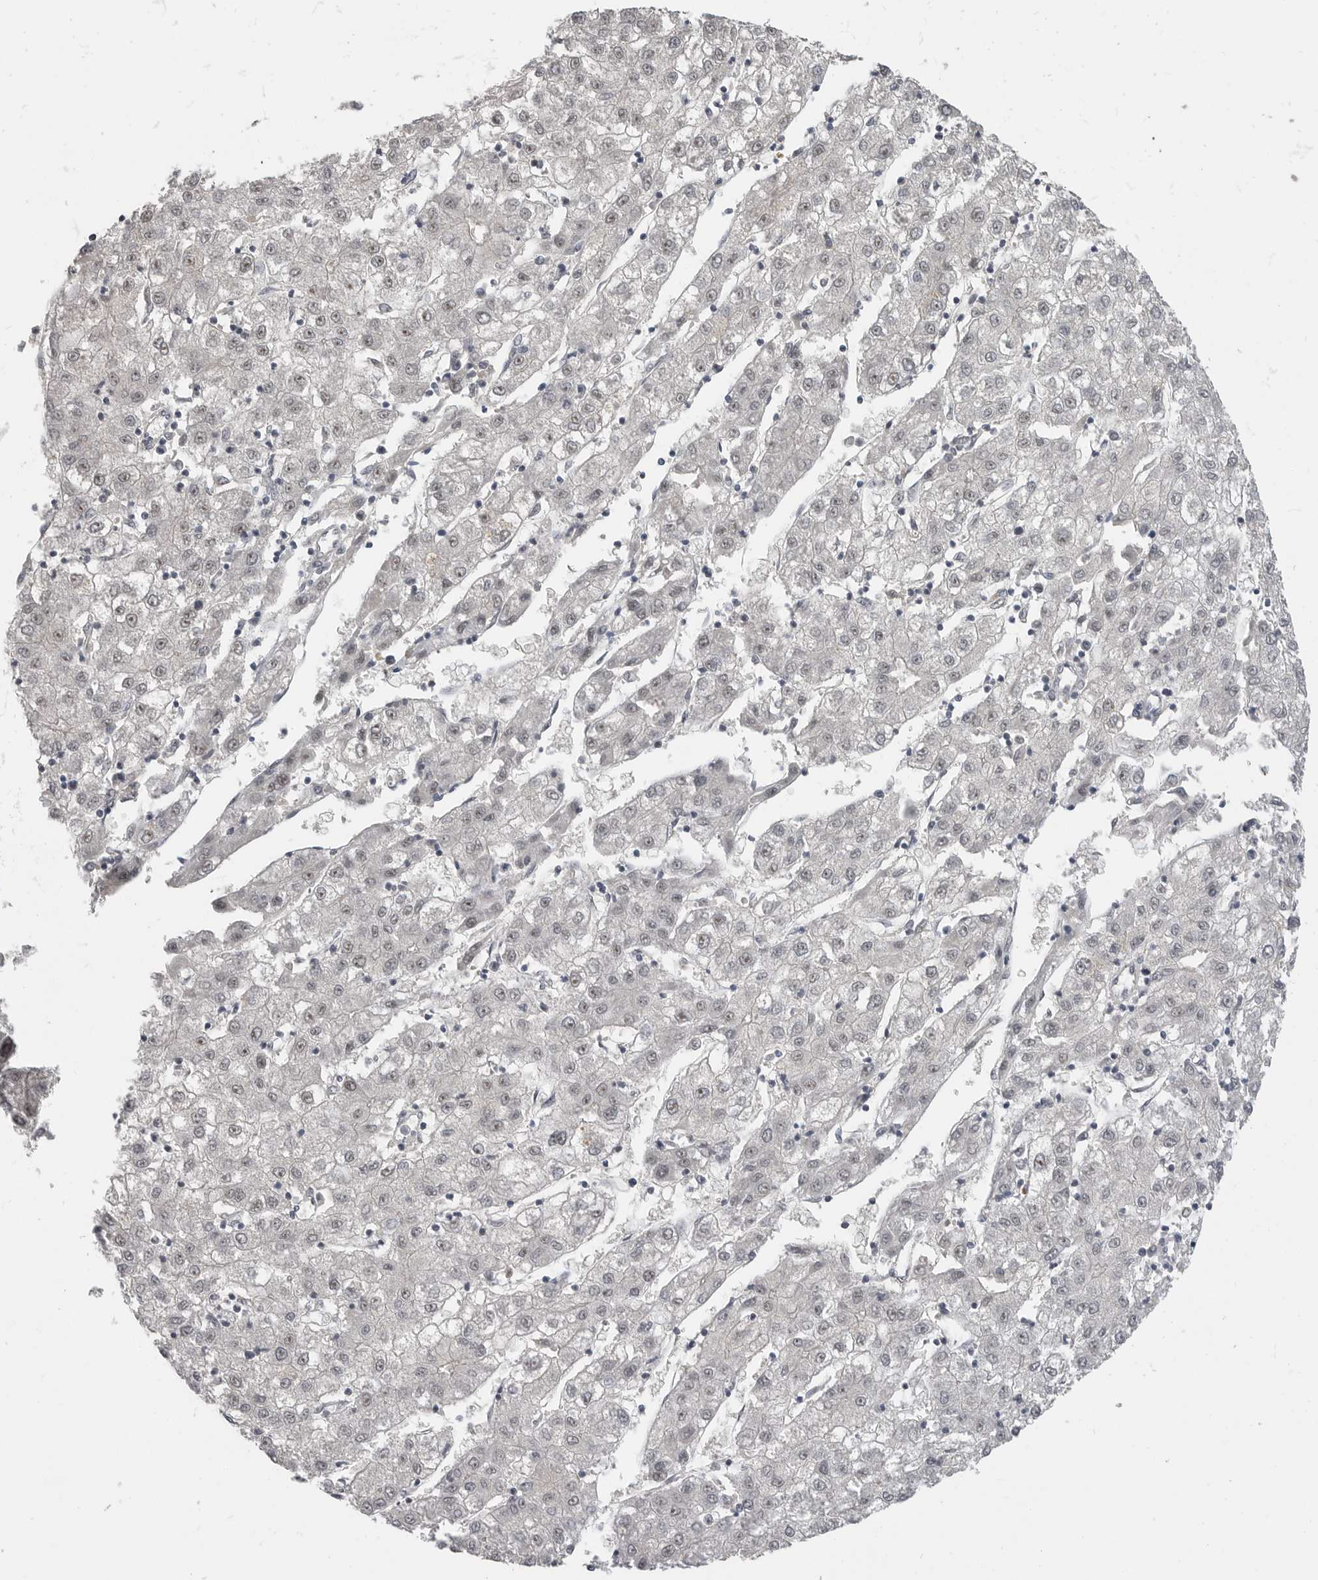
{"staining": {"intensity": "weak", "quantity": "25%-75%", "location": "nuclear"}, "tissue": "liver cancer", "cell_type": "Tumor cells", "image_type": "cancer", "snomed": [{"axis": "morphology", "description": "Carcinoma, Hepatocellular, NOS"}, {"axis": "topography", "description": "Liver"}], "caption": "The photomicrograph demonstrates a brown stain indicating the presence of a protein in the nuclear of tumor cells in hepatocellular carcinoma (liver).", "gene": "PLEKHF1", "patient": {"sex": "male", "age": 72}}